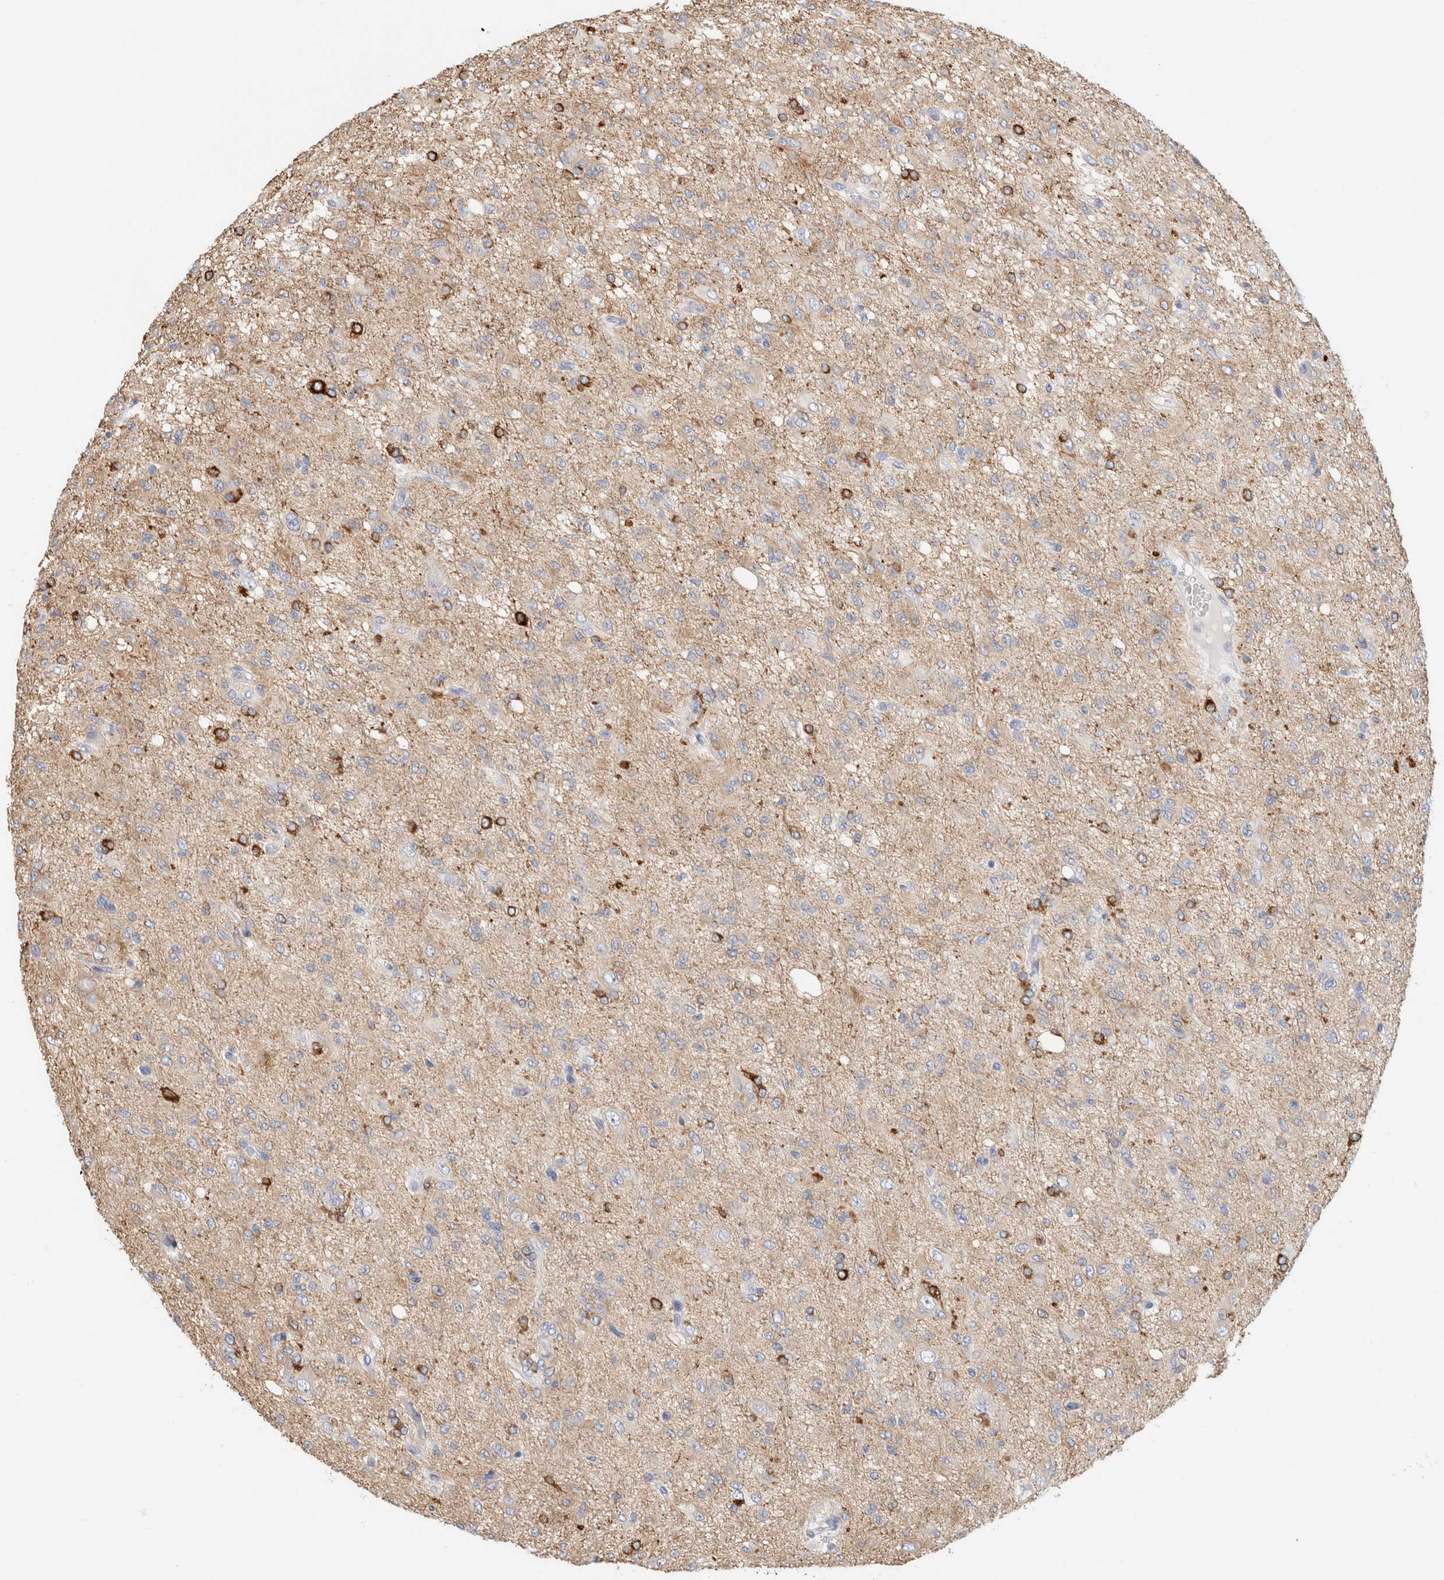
{"staining": {"intensity": "negative", "quantity": "none", "location": "none"}, "tissue": "glioma", "cell_type": "Tumor cells", "image_type": "cancer", "snomed": [{"axis": "morphology", "description": "Glioma, malignant, High grade"}, {"axis": "topography", "description": "Brain"}], "caption": "IHC of human glioma shows no positivity in tumor cells.", "gene": "RTN4", "patient": {"sex": "female", "age": 59}}